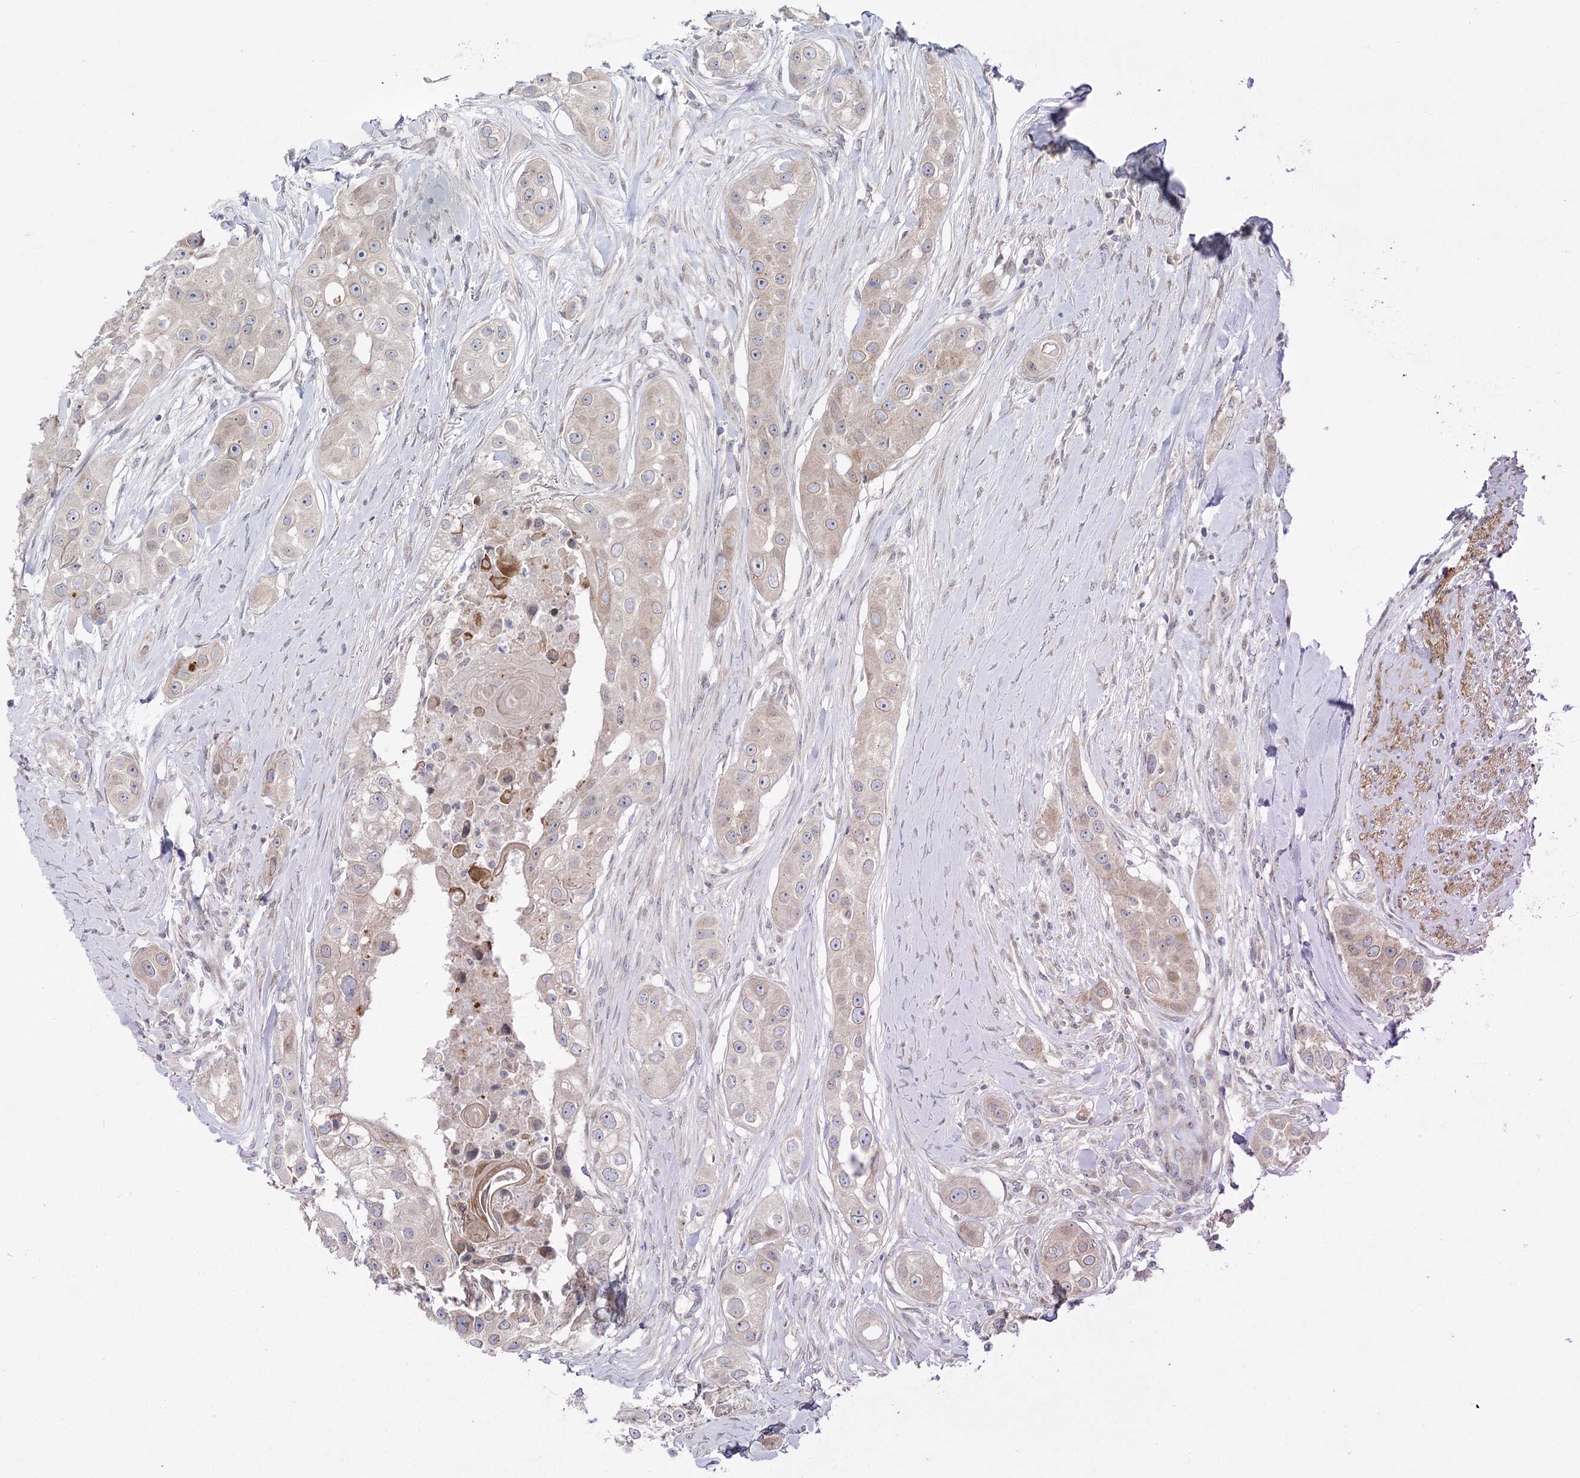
{"staining": {"intensity": "moderate", "quantity": ">75%", "location": "cytoplasmic/membranous"}, "tissue": "head and neck cancer", "cell_type": "Tumor cells", "image_type": "cancer", "snomed": [{"axis": "morphology", "description": "Normal tissue, NOS"}, {"axis": "morphology", "description": "Squamous cell carcinoma, NOS"}, {"axis": "topography", "description": "Skeletal muscle"}, {"axis": "topography", "description": "Head-Neck"}], "caption": "Immunohistochemical staining of squamous cell carcinoma (head and neck) displays medium levels of moderate cytoplasmic/membranous staining in about >75% of tumor cells.", "gene": "SH3BP5L", "patient": {"sex": "male", "age": 51}}